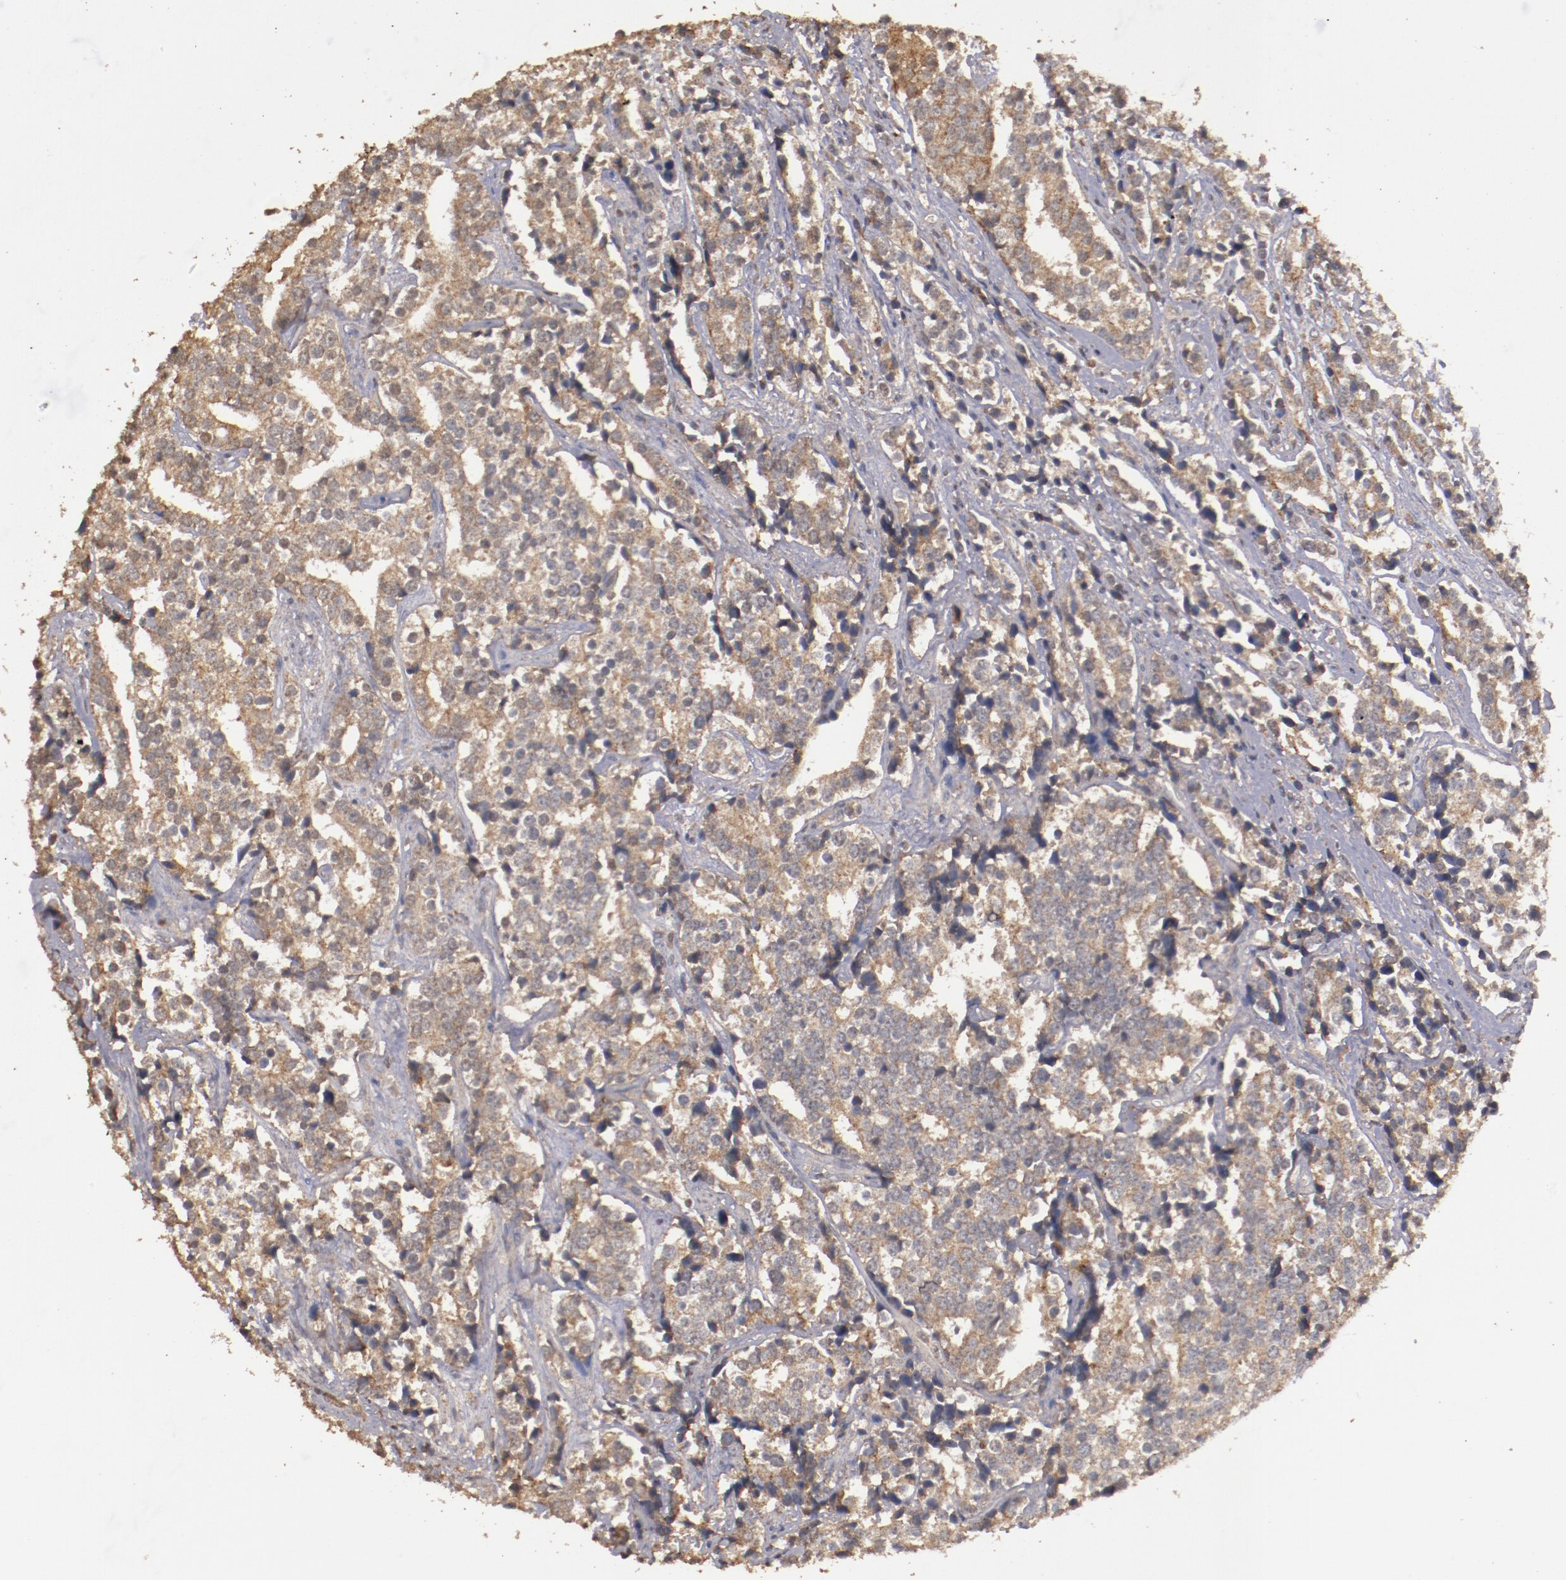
{"staining": {"intensity": "weak", "quantity": ">75%", "location": "cytoplasmic/membranous"}, "tissue": "prostate cancer", "cell_type": "Tumor cells", "image_type": "cancer", "snomed": [{"axis": "morphology", "description": "Adenocarcinoma, High grade"}, {"axis": "topography", "description": "Prostate"}], "caption": "Weak cytoplasmic/membranous protein positivity is seen in about >75% of tumor cells in prostate cancer. The staining is performed using DAB brown chromogen to label protein expression. The nuclei are counter-stained blue using hematoxylin.", "gene": "FAT1", "patient": {"sex": "male", "age": 71}}